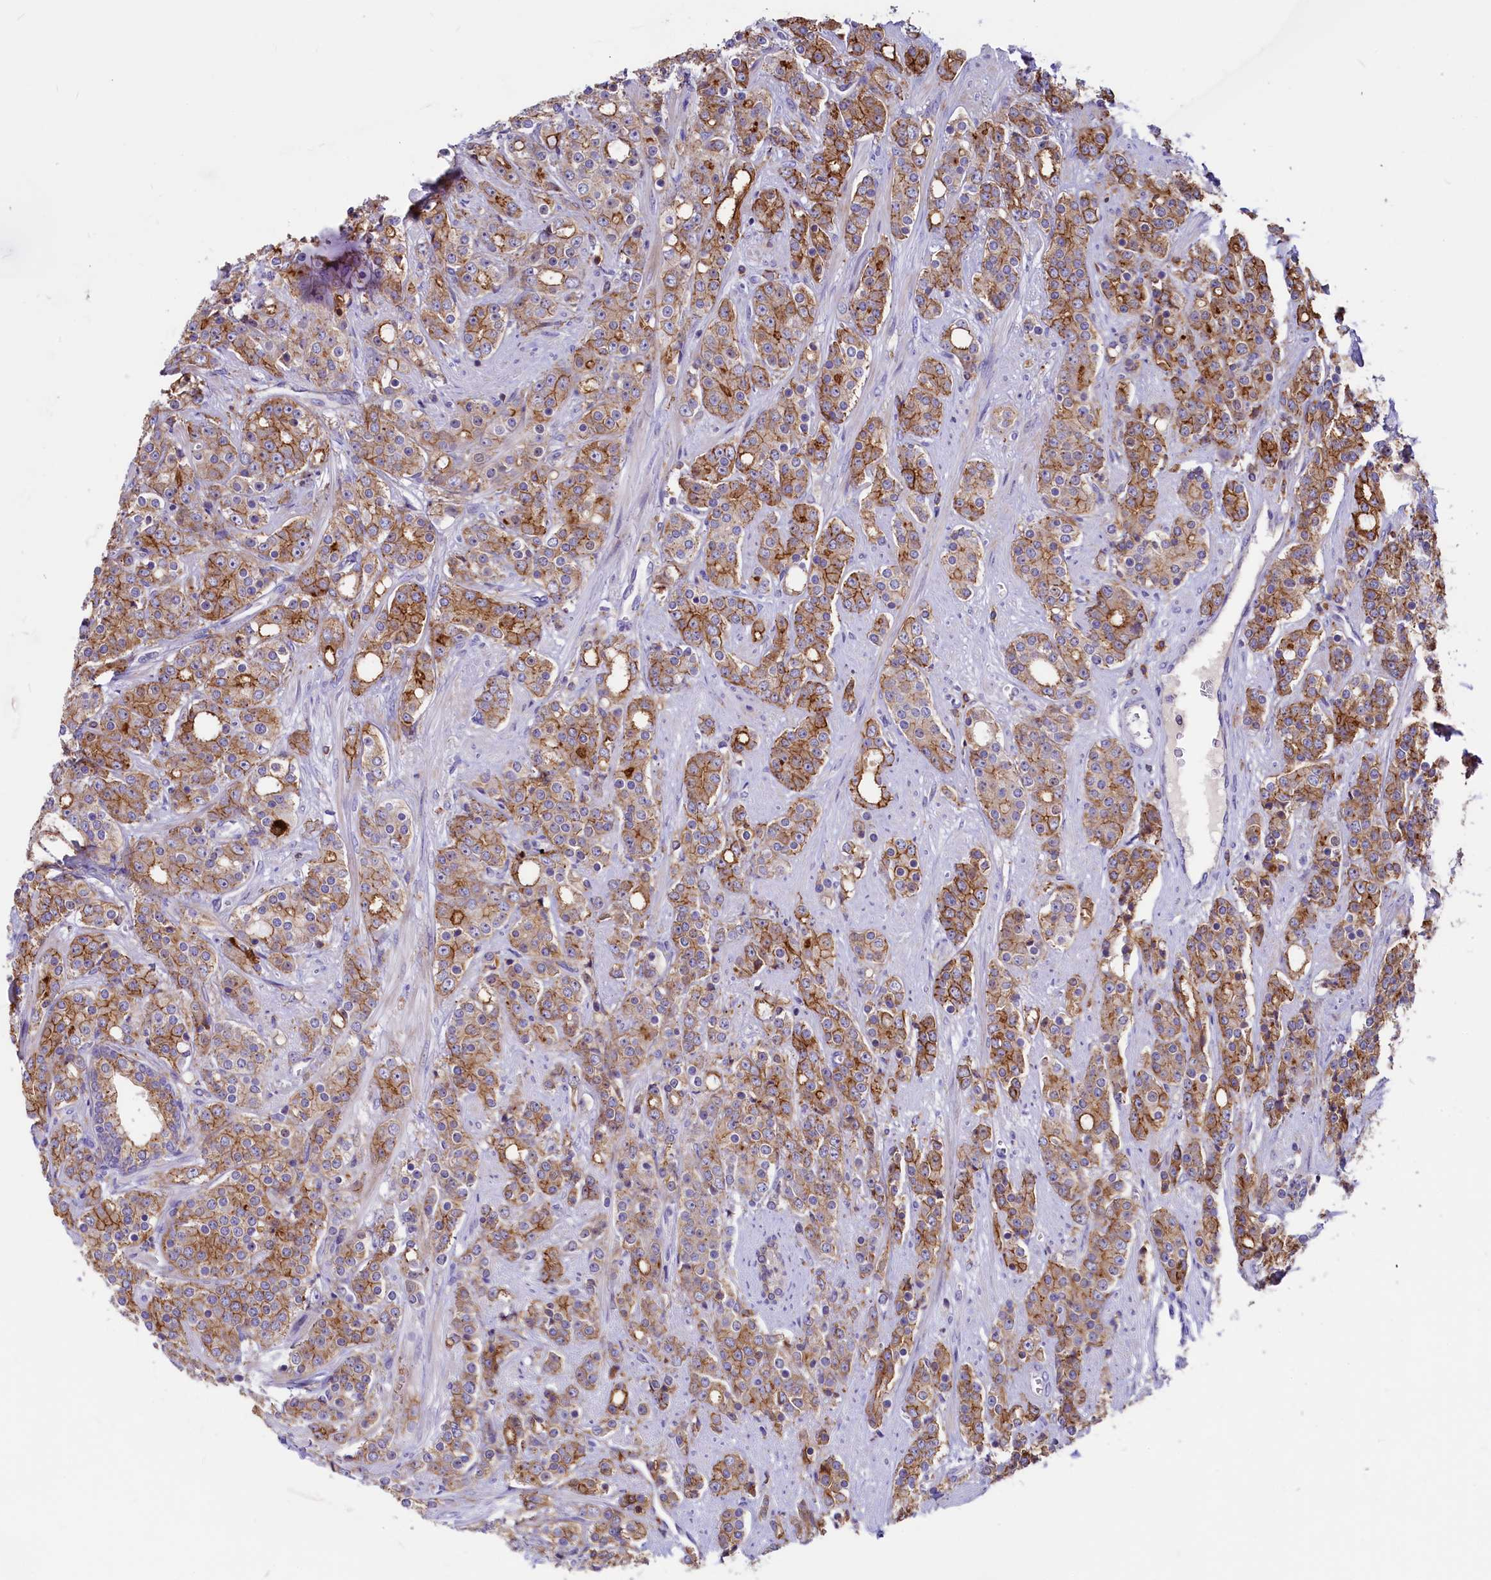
{"staining": {"intensity": "moderate", "quantity": ">75%", "location": "cytoplasmic/membranous"}, "tissue": "prostate cancer", "cell_type": "Tumor cells", "image_type": "cancer", "snomed": [{"axis": "morphology", "description": "Adenocarcinoma, High grade"}, {"axis": "topography", "description": "Prostate"}], "caption": "DAB immunohistochemical staining of prostate cancer displays moderate cytoplasmic/membranous protein expression in approximately >75% of tumor cells. (DAB (3,3'-diaminobenzidine) IHC, brown staining for protein, blue staining for nuclei).", "gene": "HPS6", "patient": {"sex": "male", "age": 62}}